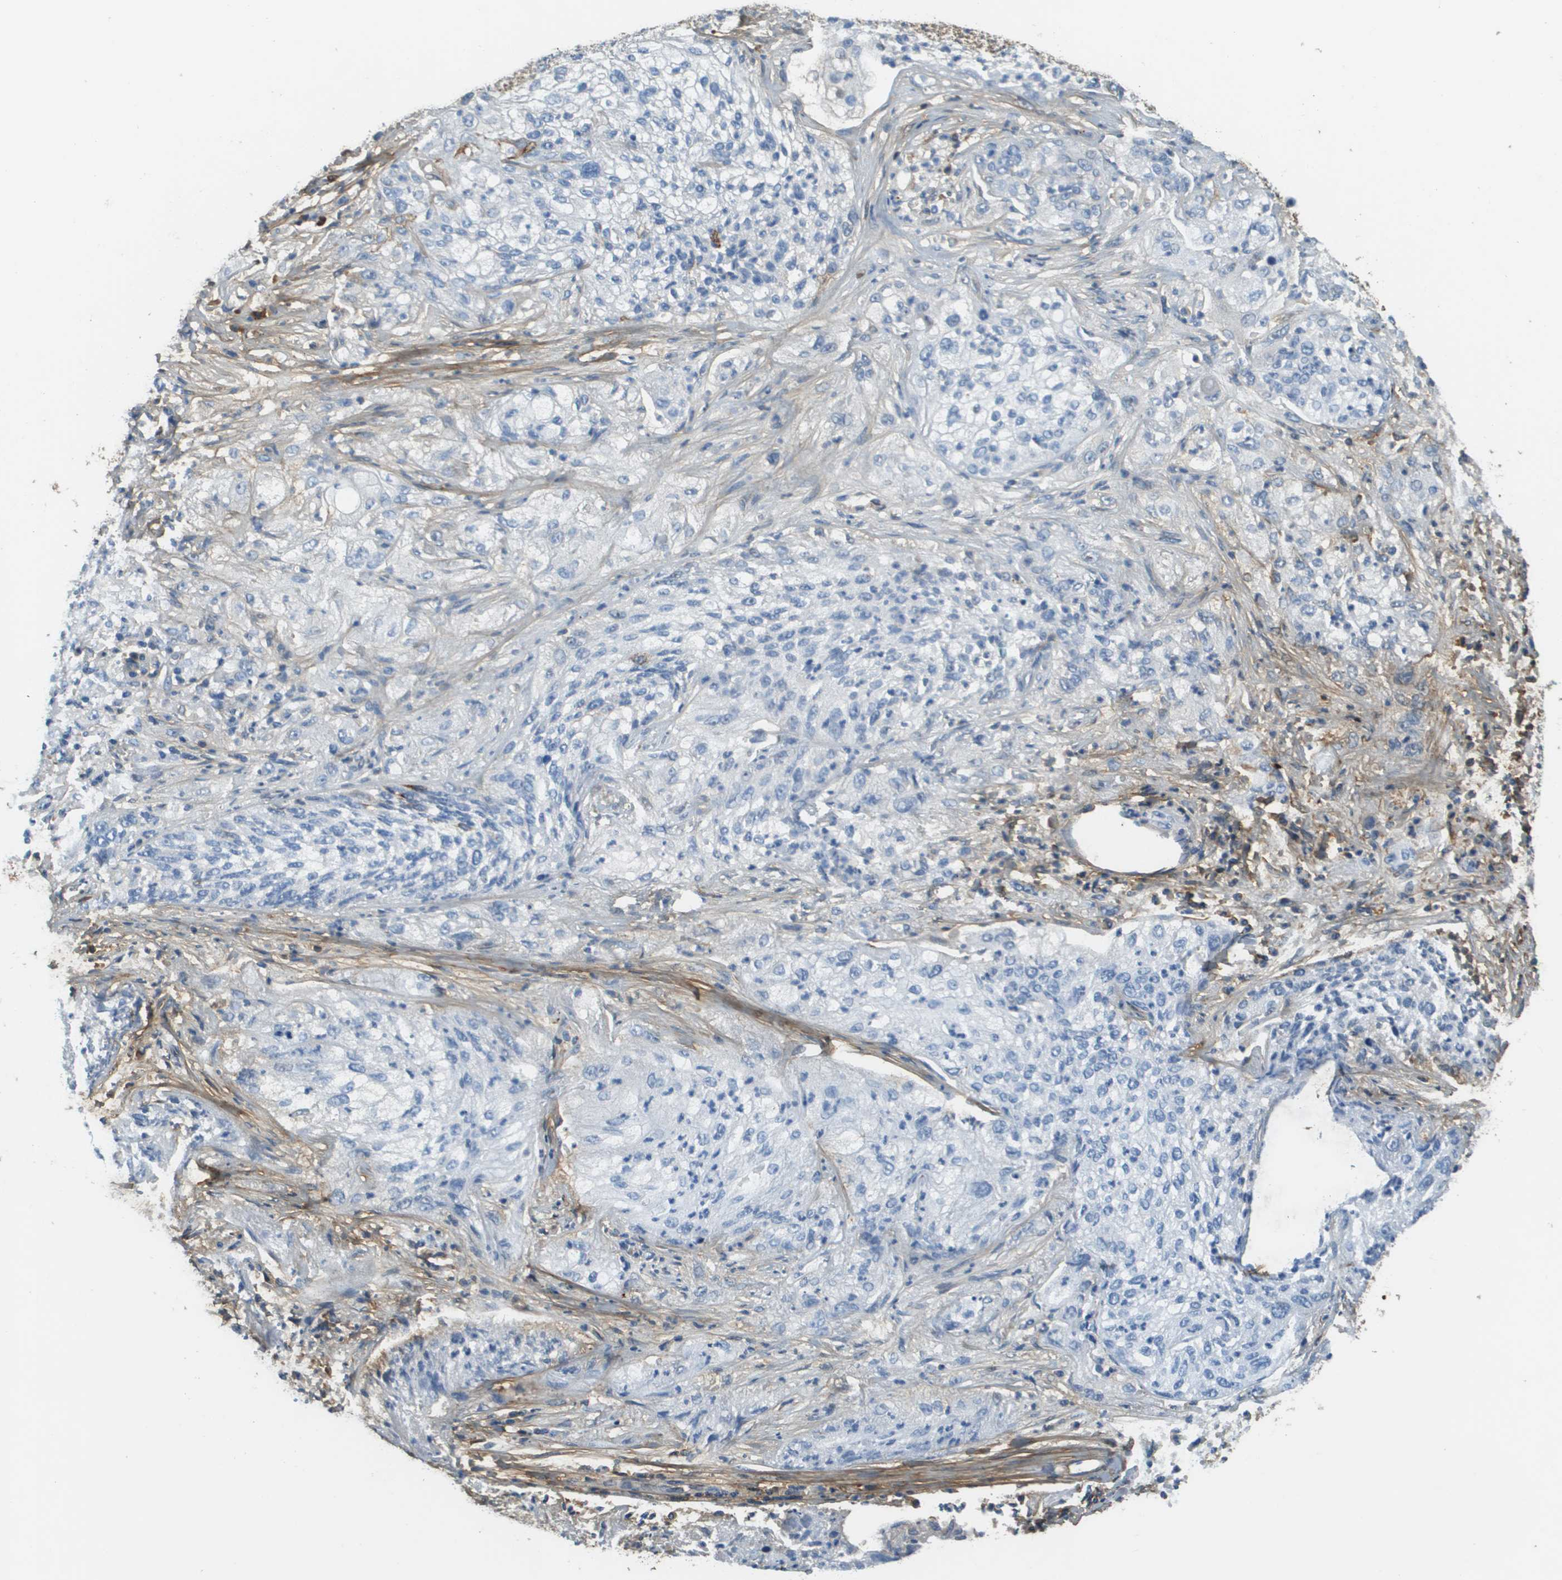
{"staining": {"intensity": "negative", "quantity": "none", "location": "none"}, "tissue": "lung cancer", "cell_type": "Tumor cells", "image_type": "cancer", "snomed": [{"axis": "morphology", "description": "Inflammation, NOS"}, {"axis": "morphology", "description": "Squamous cell carcinoma, NOS"}, {"axis": "topography", "description": "Lymph node"}, {"axis": "topography", "description": "Soft tissue"}, {"axis": "topography", "description": "Lung"}], "caption": "The IHC histopathology image has no significant expression in tumor cells of lung cancer (squamous cell carcinoma) tissue.", "gene": "DCN", "patient": {"sex": "male", "age": 66}}